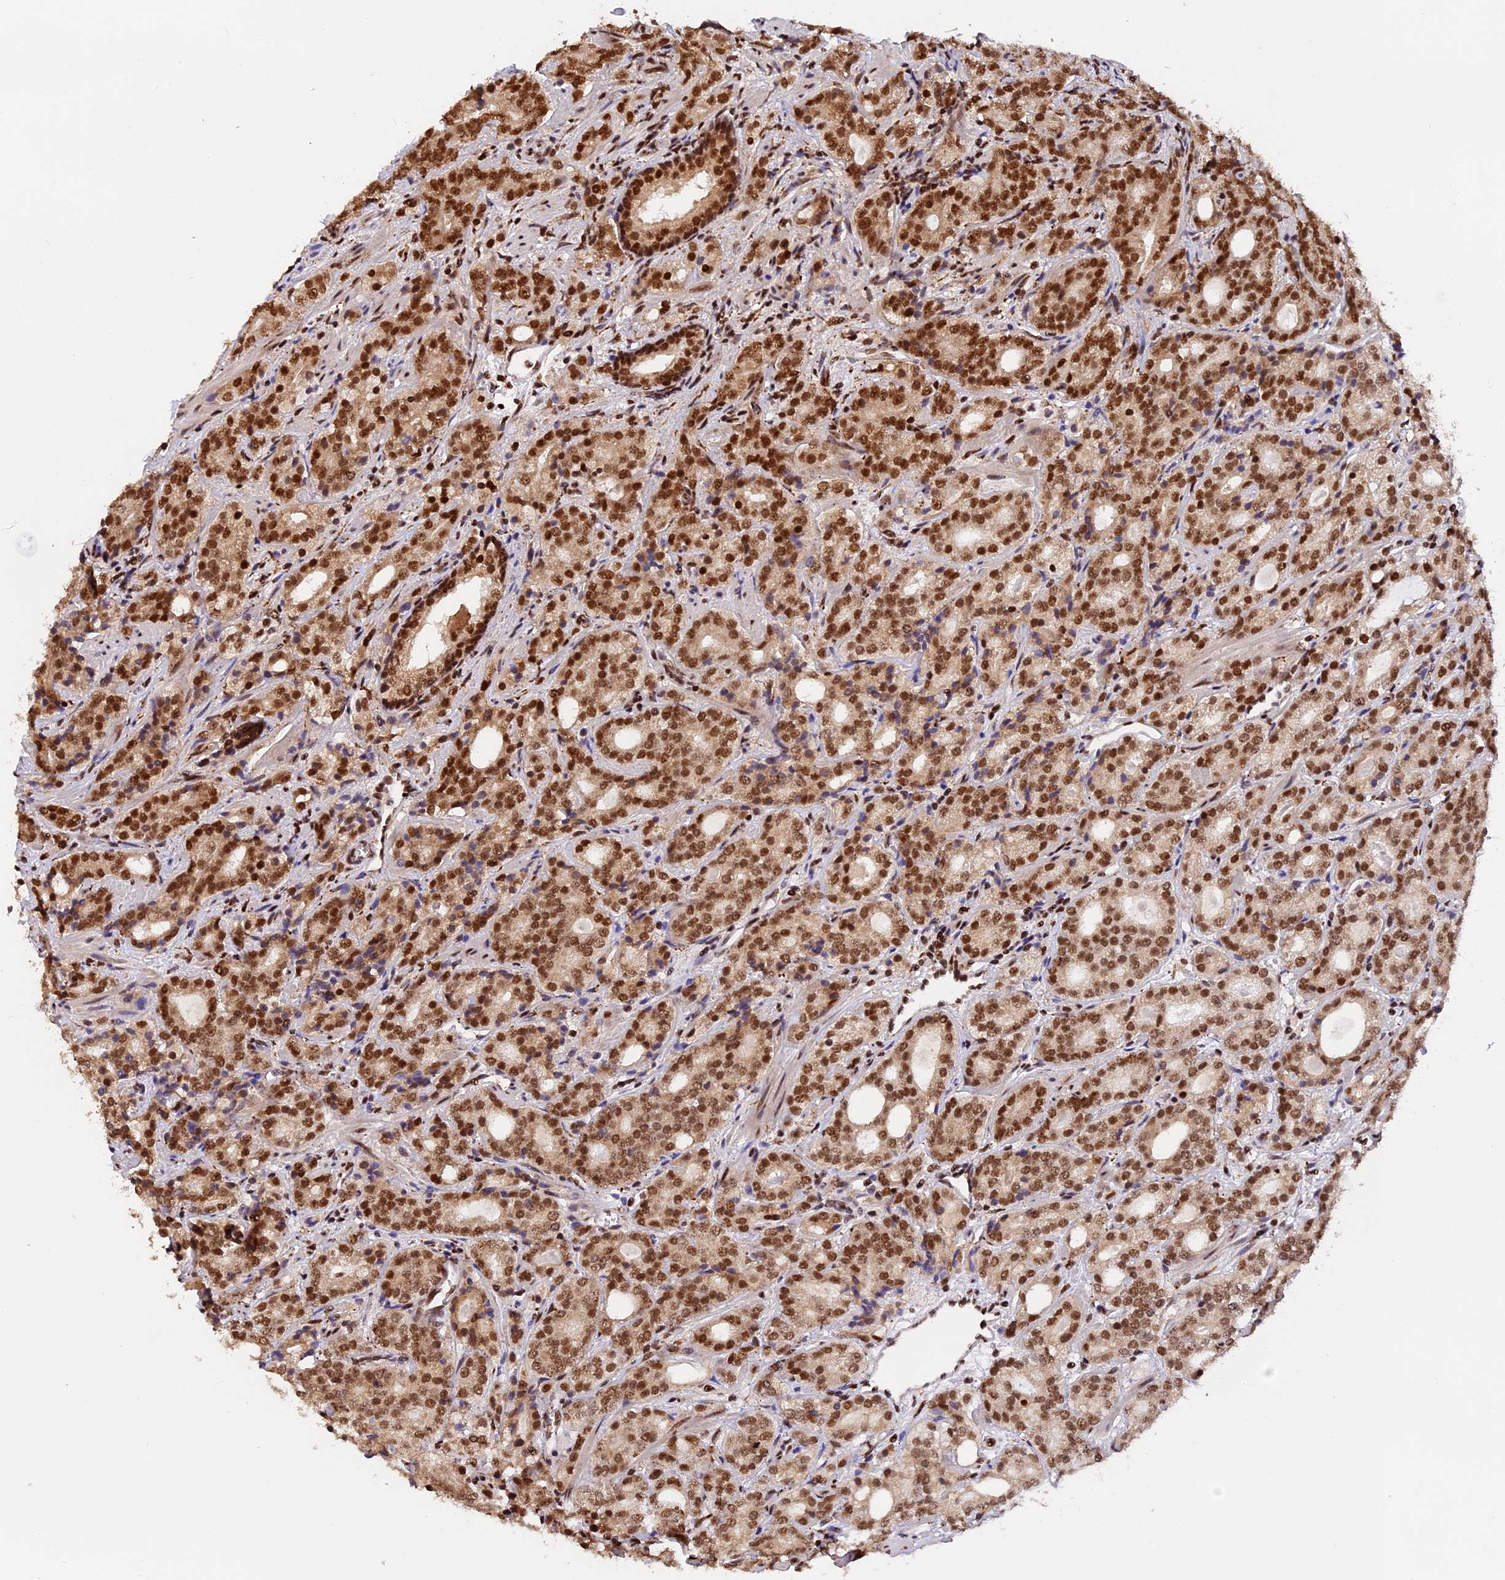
{"staining": {"intensity": "strong", "quantity": ">75%", "location": "nuclear"}, "tissue": "prostate cancer", "cell_type": "Tumor cells", "image_type": "cancer", "snomed": [{"axis": "morphology", "description": "Adenocarcinoma, High grade"}, {"axis": "topography", "description": "Prostate"}], "caption": "Adenocarcinoma (high-grade) (prostate) stained with IHC reveals strong nuclear positivity in about >75% of tumor cells.", "gene": "RAMAC", "patient": {"sex": "male", "age": 64}}